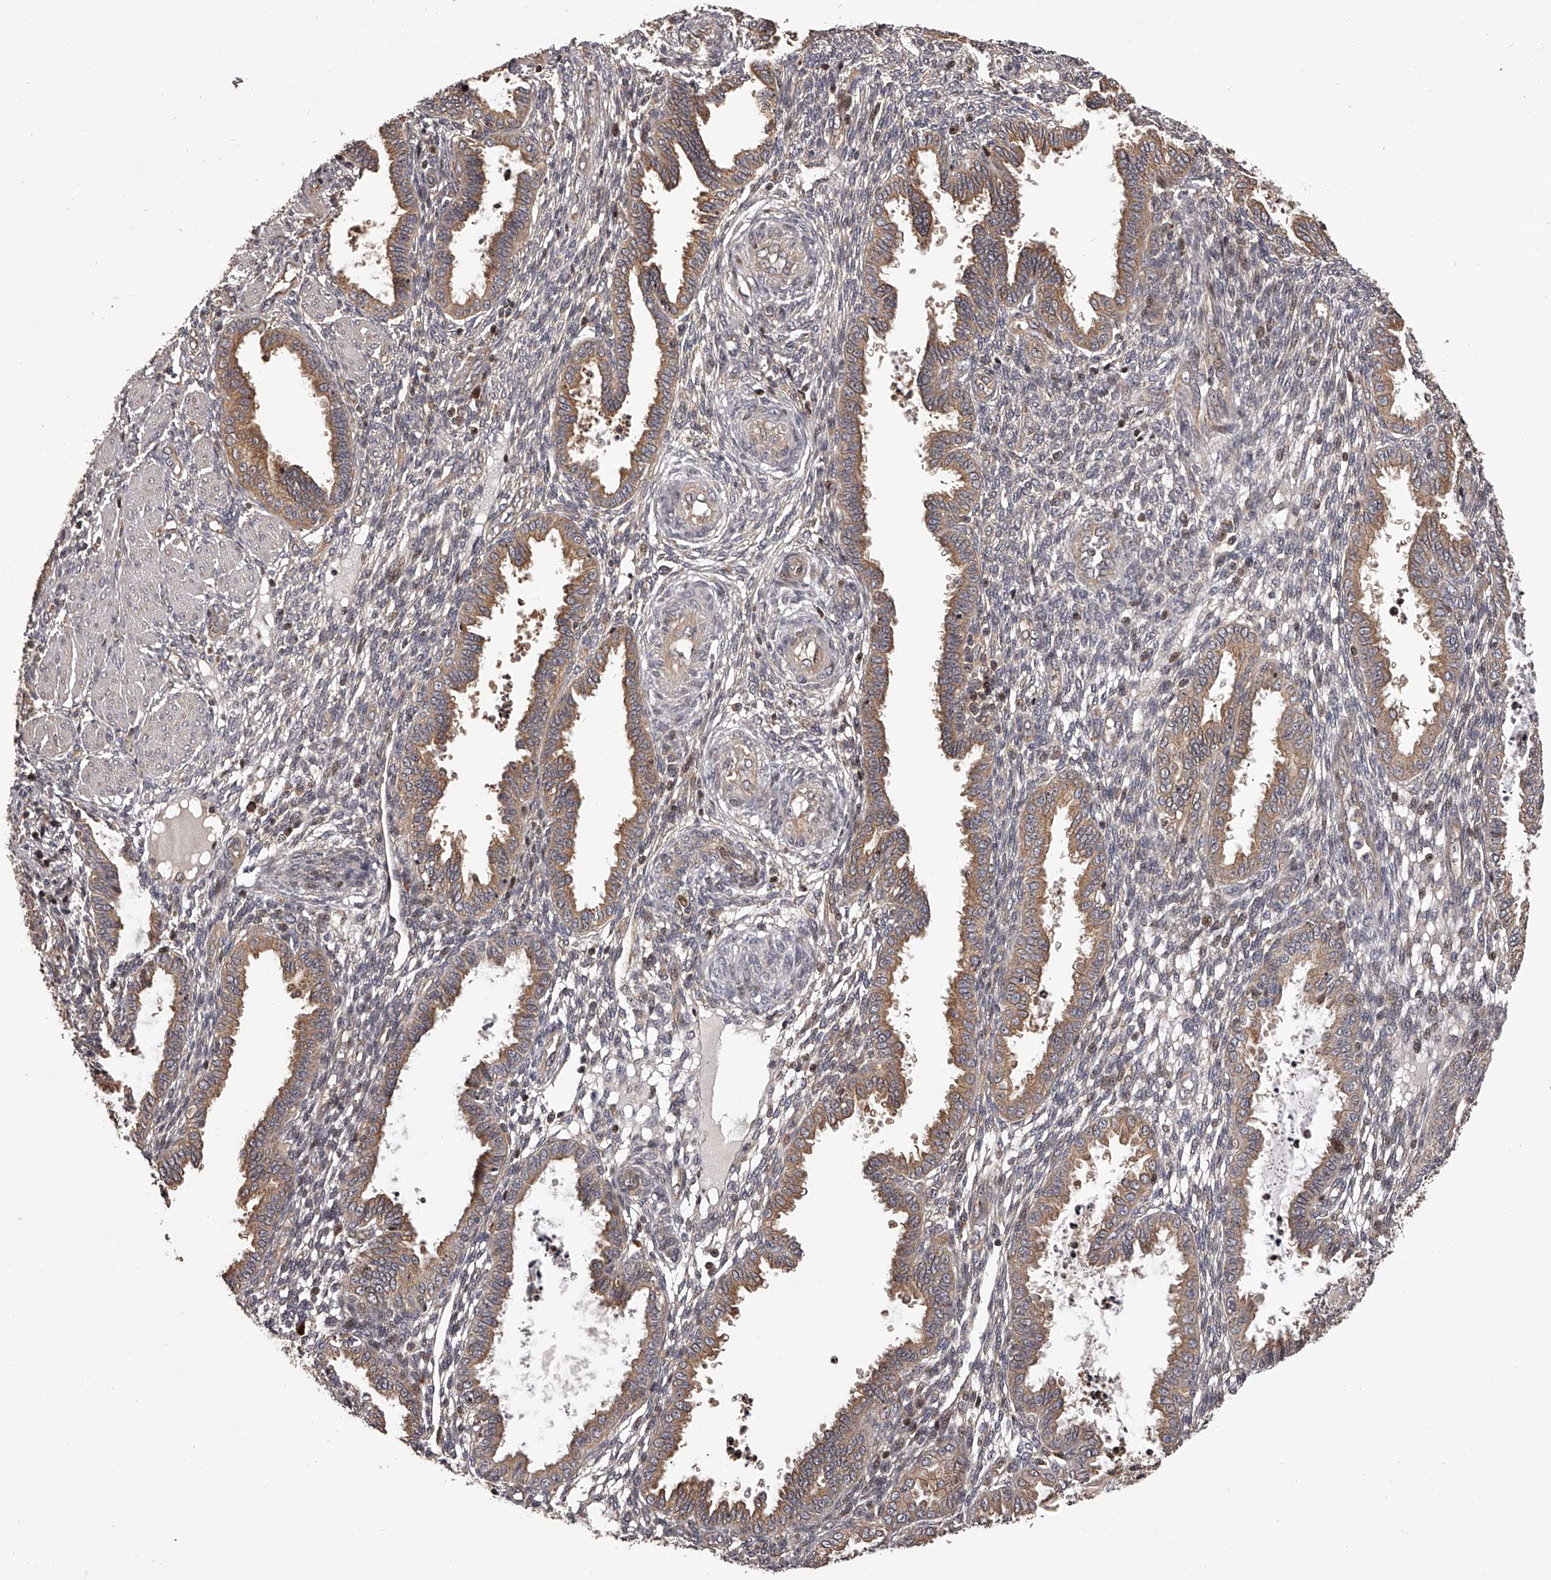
{"staining": {"intensity": "negative", "quantity": "none", "location": "none"}, "tissue": "endometrium", "cell_type": "Cells in endometrial stroma", "image_type": "normal", "snomed": [{"axis": "morphology", "description": "Normal tissue, NOS"}, {"axis": "topography", "description": "Endometrium"}], "caption": "IHC of unremarkable human endometrium reveals no staining in cells in endometrial stroma. The staining is performed using DAB (3,3'-diaminobenzidine) brown chromogen with nuclei counter-stained in using hematoxylin.", "gene": "PFDN2", "patient": {"sex": "female", "age": 33}}